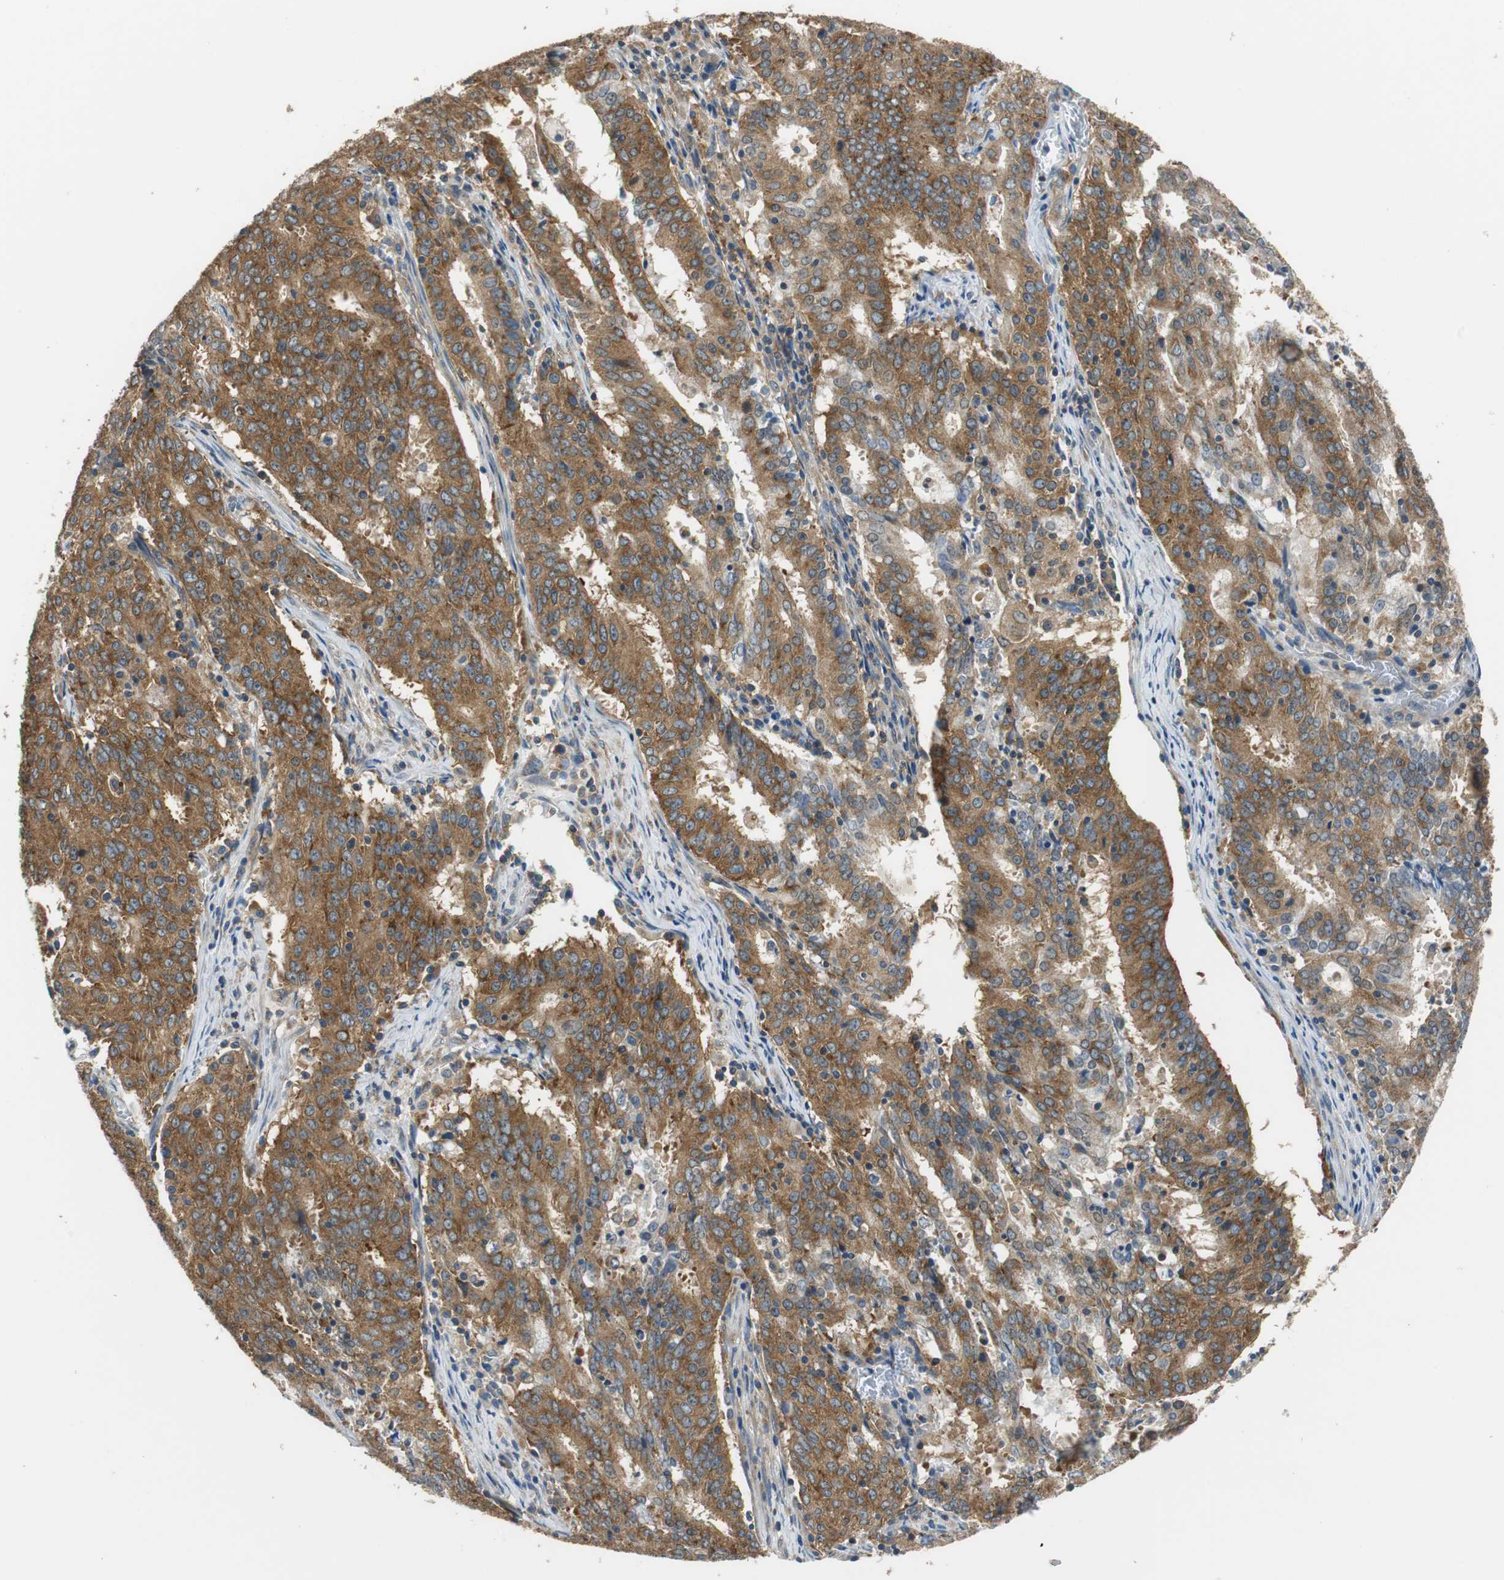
{"staining": {"intensity": "moderate", "quantity": ">75%", "location": "cytoplasmic/membranous"}, "tissue": "cervical cancer", "cell_type": "Tumor cells", "image_type": "cancer", "snomed": [{"axis": "morphology", "description": "Adenocarcinoma, NOS"}, {"axis": "topography", "description": "Cervix"}], "caption": "About >75% of tumor cells in cervical adenocarcinoma demonstrate moderate cytoplasmic/membranous protein positivity as visualized by brown immunohistochemical staining.", "gene": "CNOT3", "patient": {"sex": "female", "age": 44}}